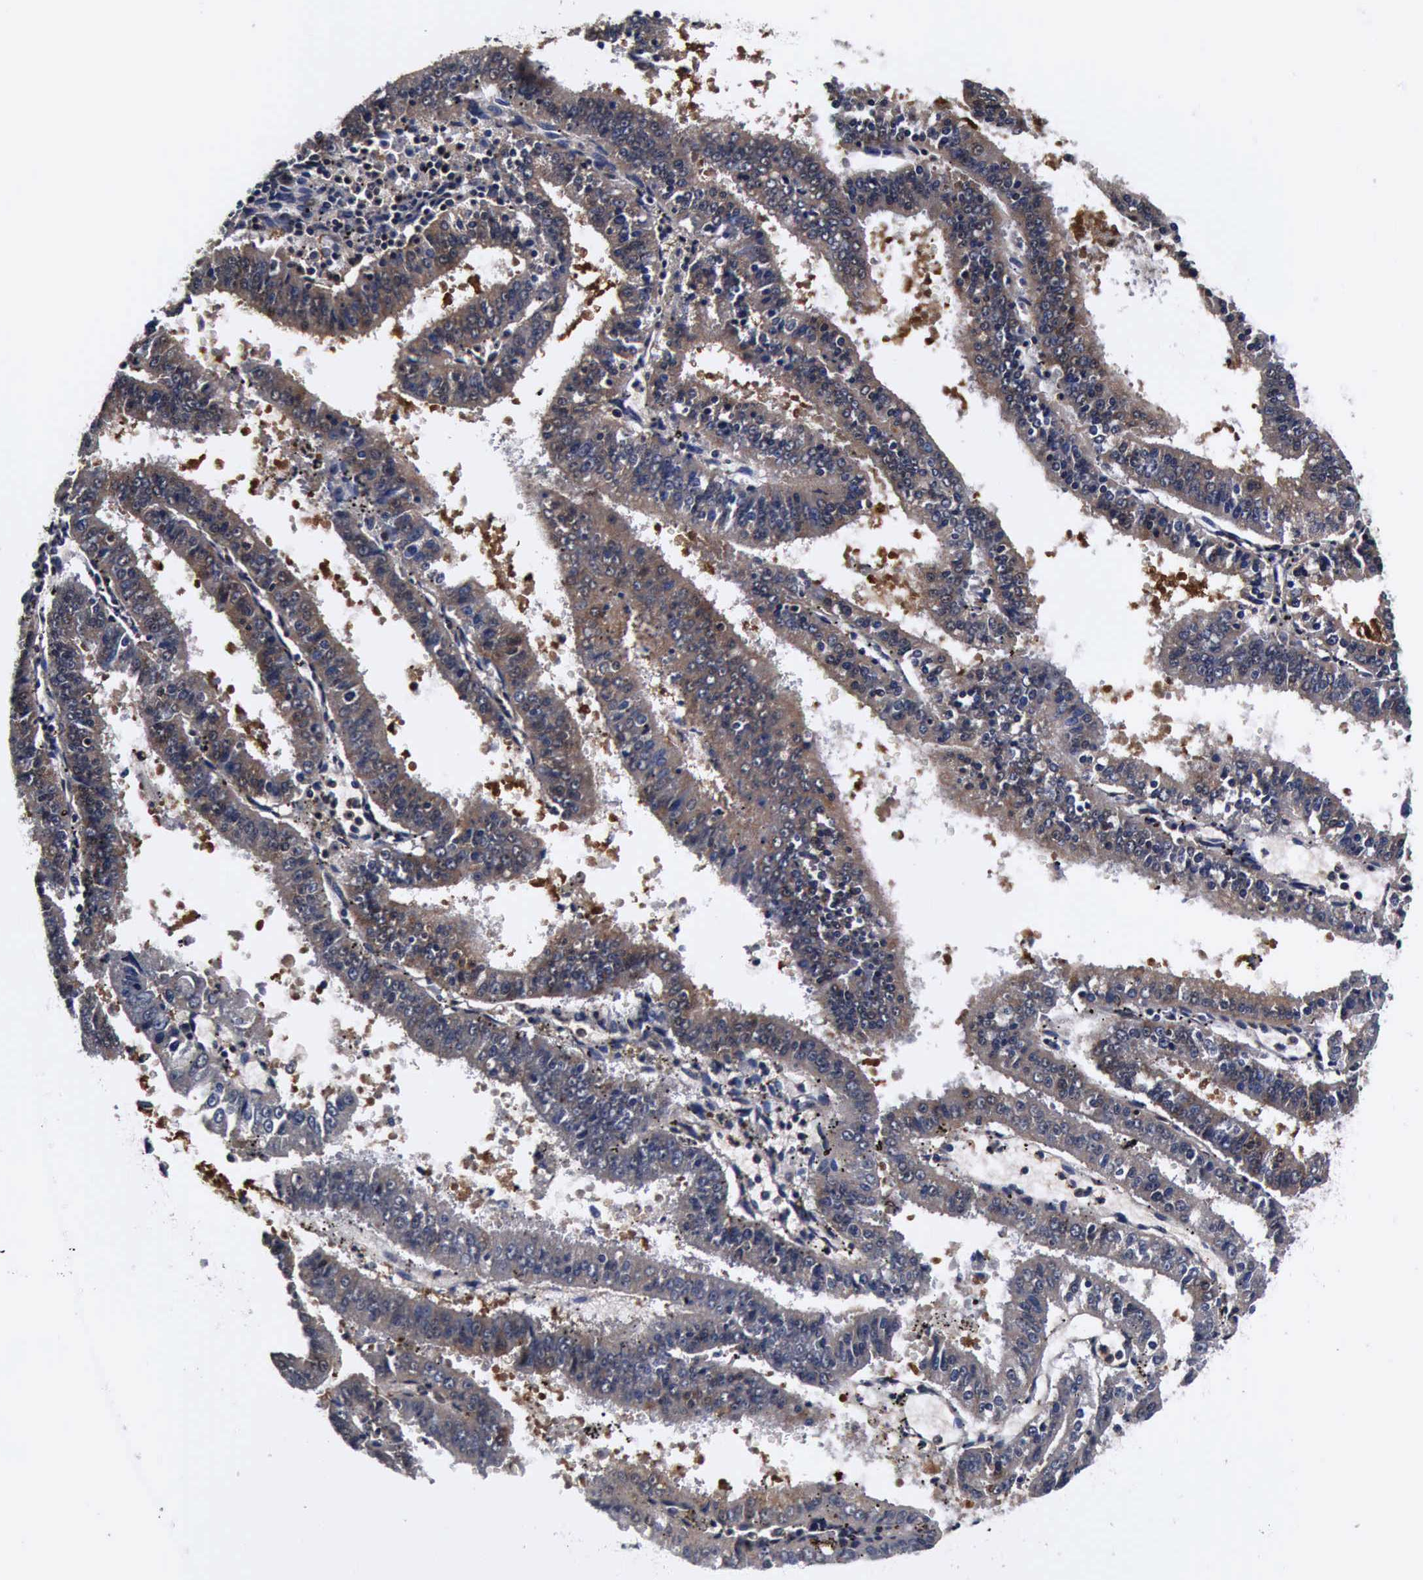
{"staining": {"intensity": "weak", "quantity": "25%-75%", "location": "cytoplasmic/membranous"}, "tissue": "endometrial cancer", "cell_type": "Tumor cells", "image_type": "cancer", "snomed": [{"axis": "morphology", "description": "Adenocarcinoma, NOS"}, {"axis": "topography", "description": "Endometrium"}], "caption": "This micrograph exhibits adenocarcinoma (endometrial) stained with IHC to label a protein in brown. The cytoplasmic/membranous of tumor cells show weak positivity for the protein. Nuclei are counter-stained blue.", "gene": "UBC", "patient": {"sex": "female", "age": 66}}